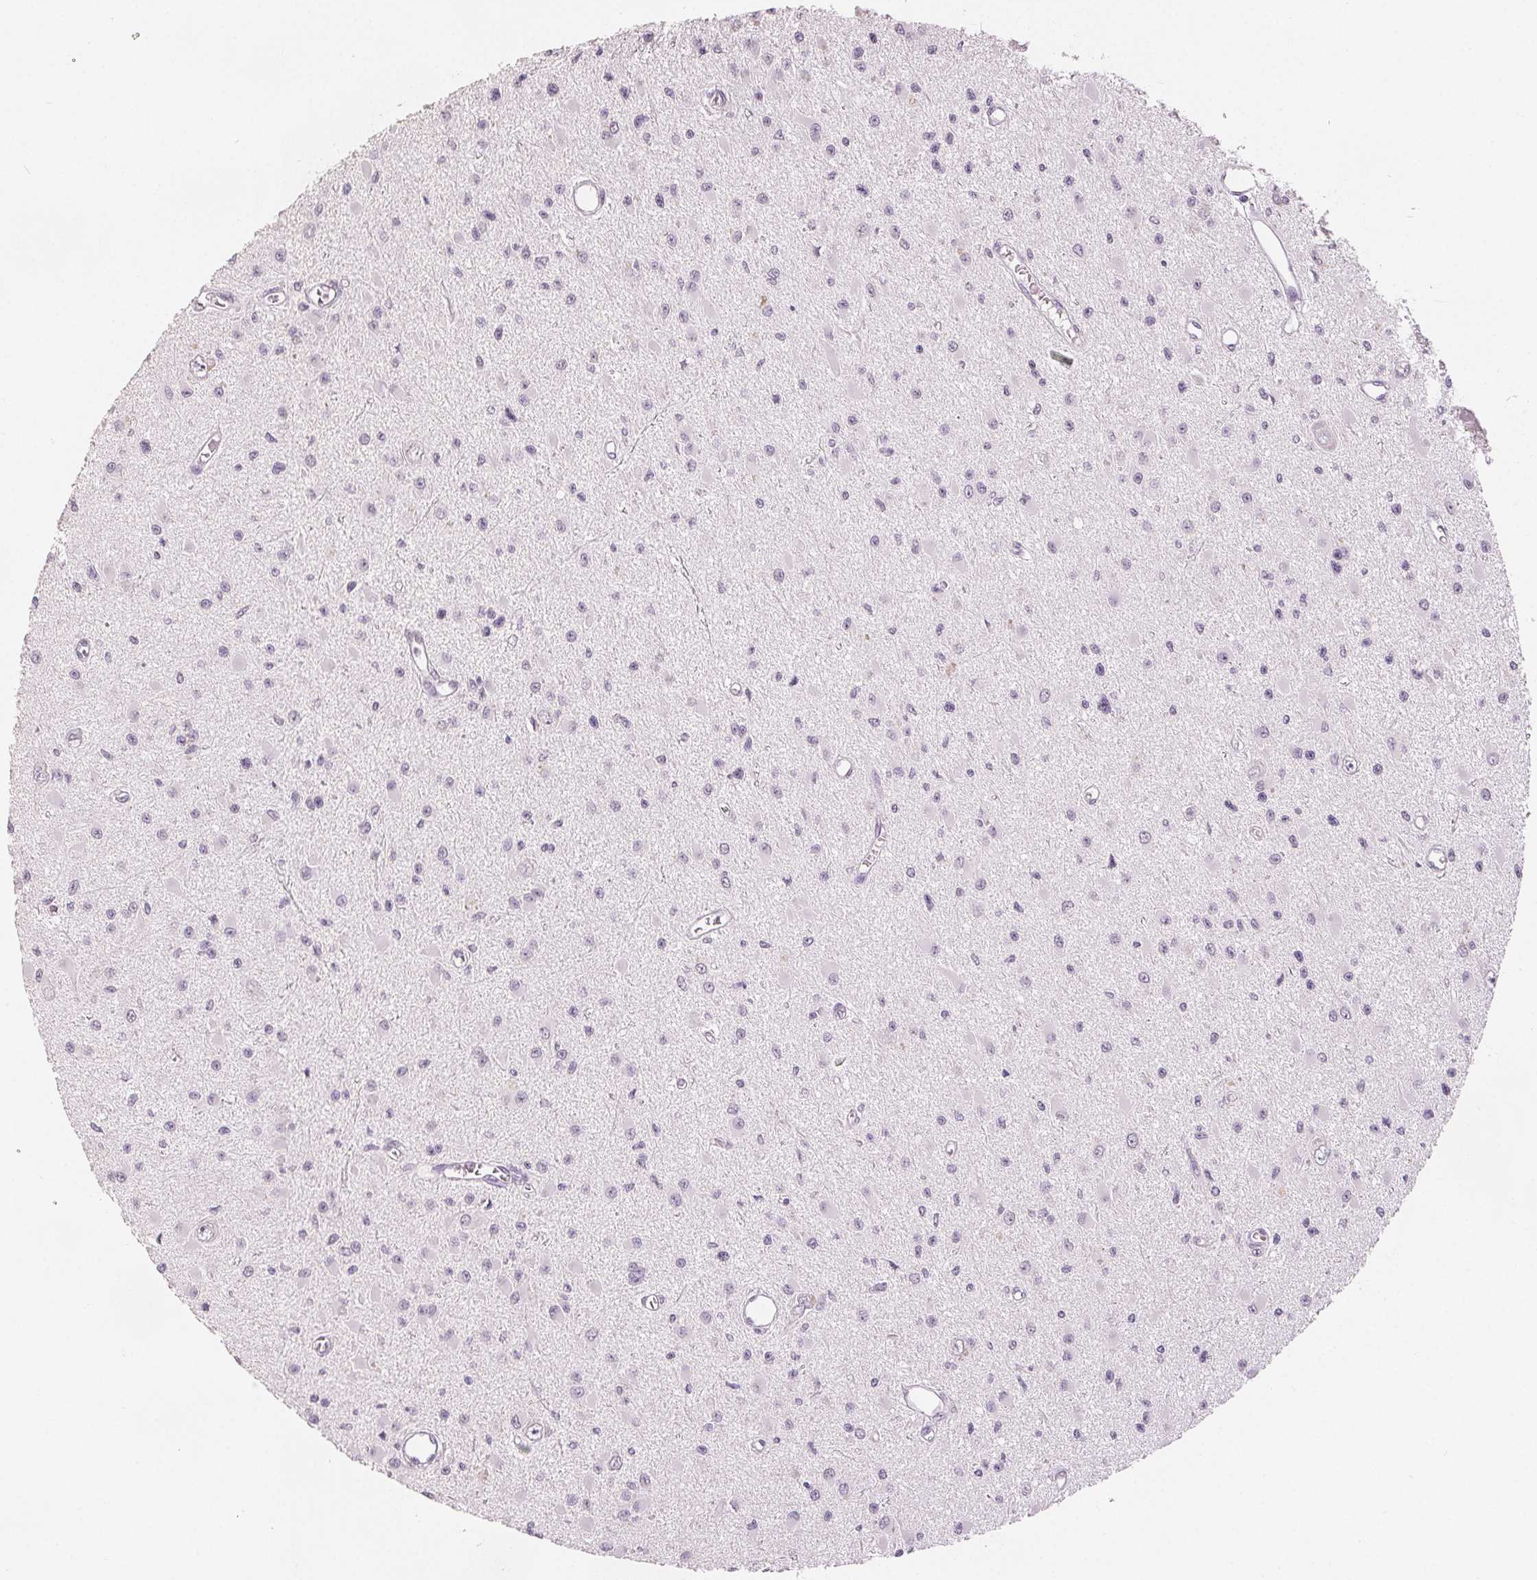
{"staining": {"intensity": "negative", "quantity": "none", "location": "none"}, "tissue": "glioma", "cell_type": "Tumor cells", "image_type": "cancer", "snomed": [{"axis": "morphology", "description": "Glioma, malignant, High grade"}, {"axis": "topography", "description": "Brain"}], "caption": "High magnification brightfield microscopy of malignant glioma (high-grade) stained with DAB (3,3'-diaminobenzidine) (brown) and counterstained with hematoxylin (blue): tumor cells show no significant positivity. (Brightfield microscopy of DAB immunohistochemistry (IHC) at high magnification).", "gene": "SLC27A5", "patient": {"sex": "male", "age": 54}}